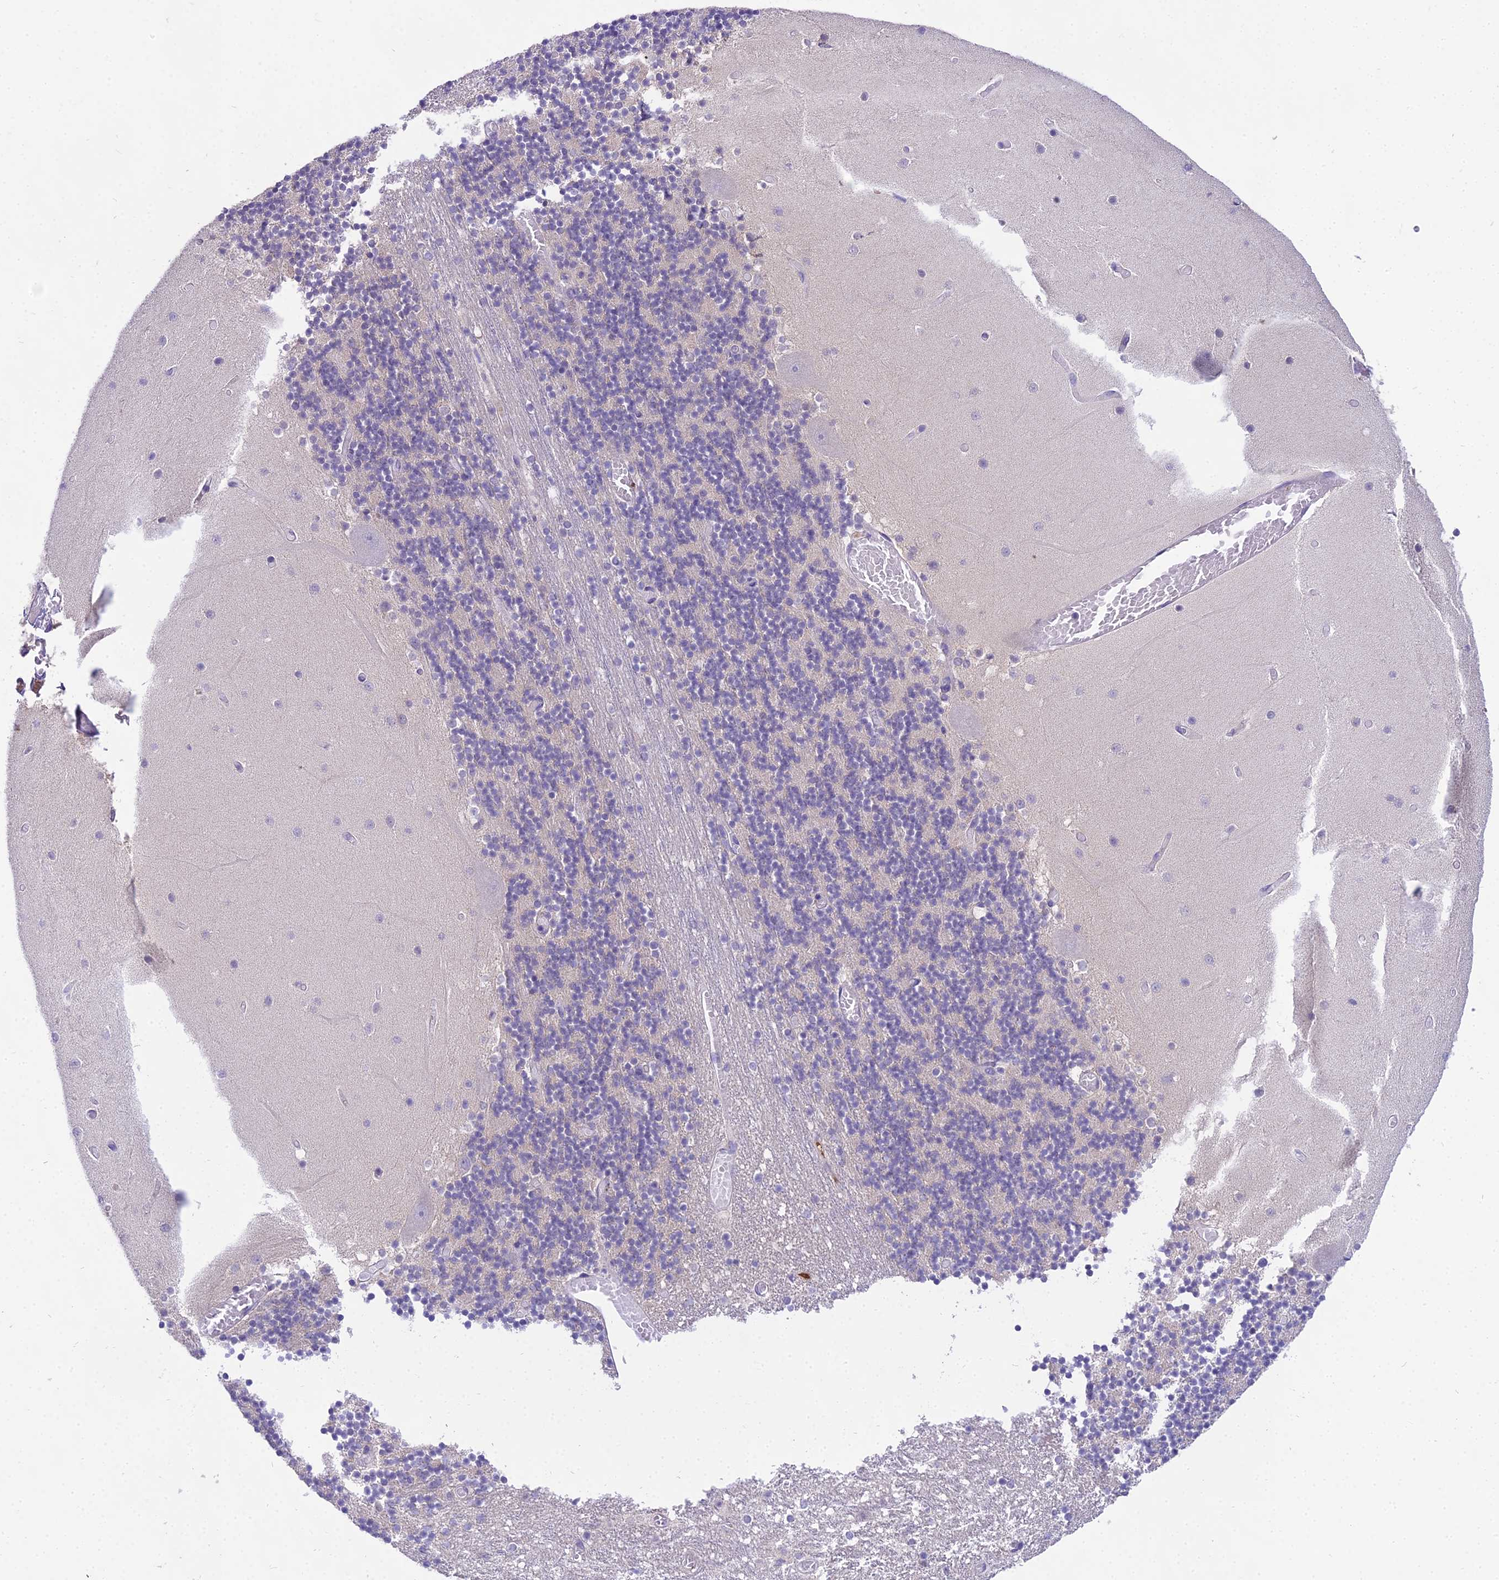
{"staining": {"intensity": "negative", "quantity": "none", "location": "none"}, "tissue": "cerebellum", "cell_type": "Cells in granular layer", "image_type": "normal", "snomed": [{"axis": "morphology", "description": "Normal tissue, NOS"}, {"axis": "topography", "description": "Cerebellum"}], "caption": "Cerebellum stained for a protein using immunohistochemistry (IHC) displays no expression cells in granular layer.", "gene": "MAT2A", "patient": {"sex": "female", "age": 28}}